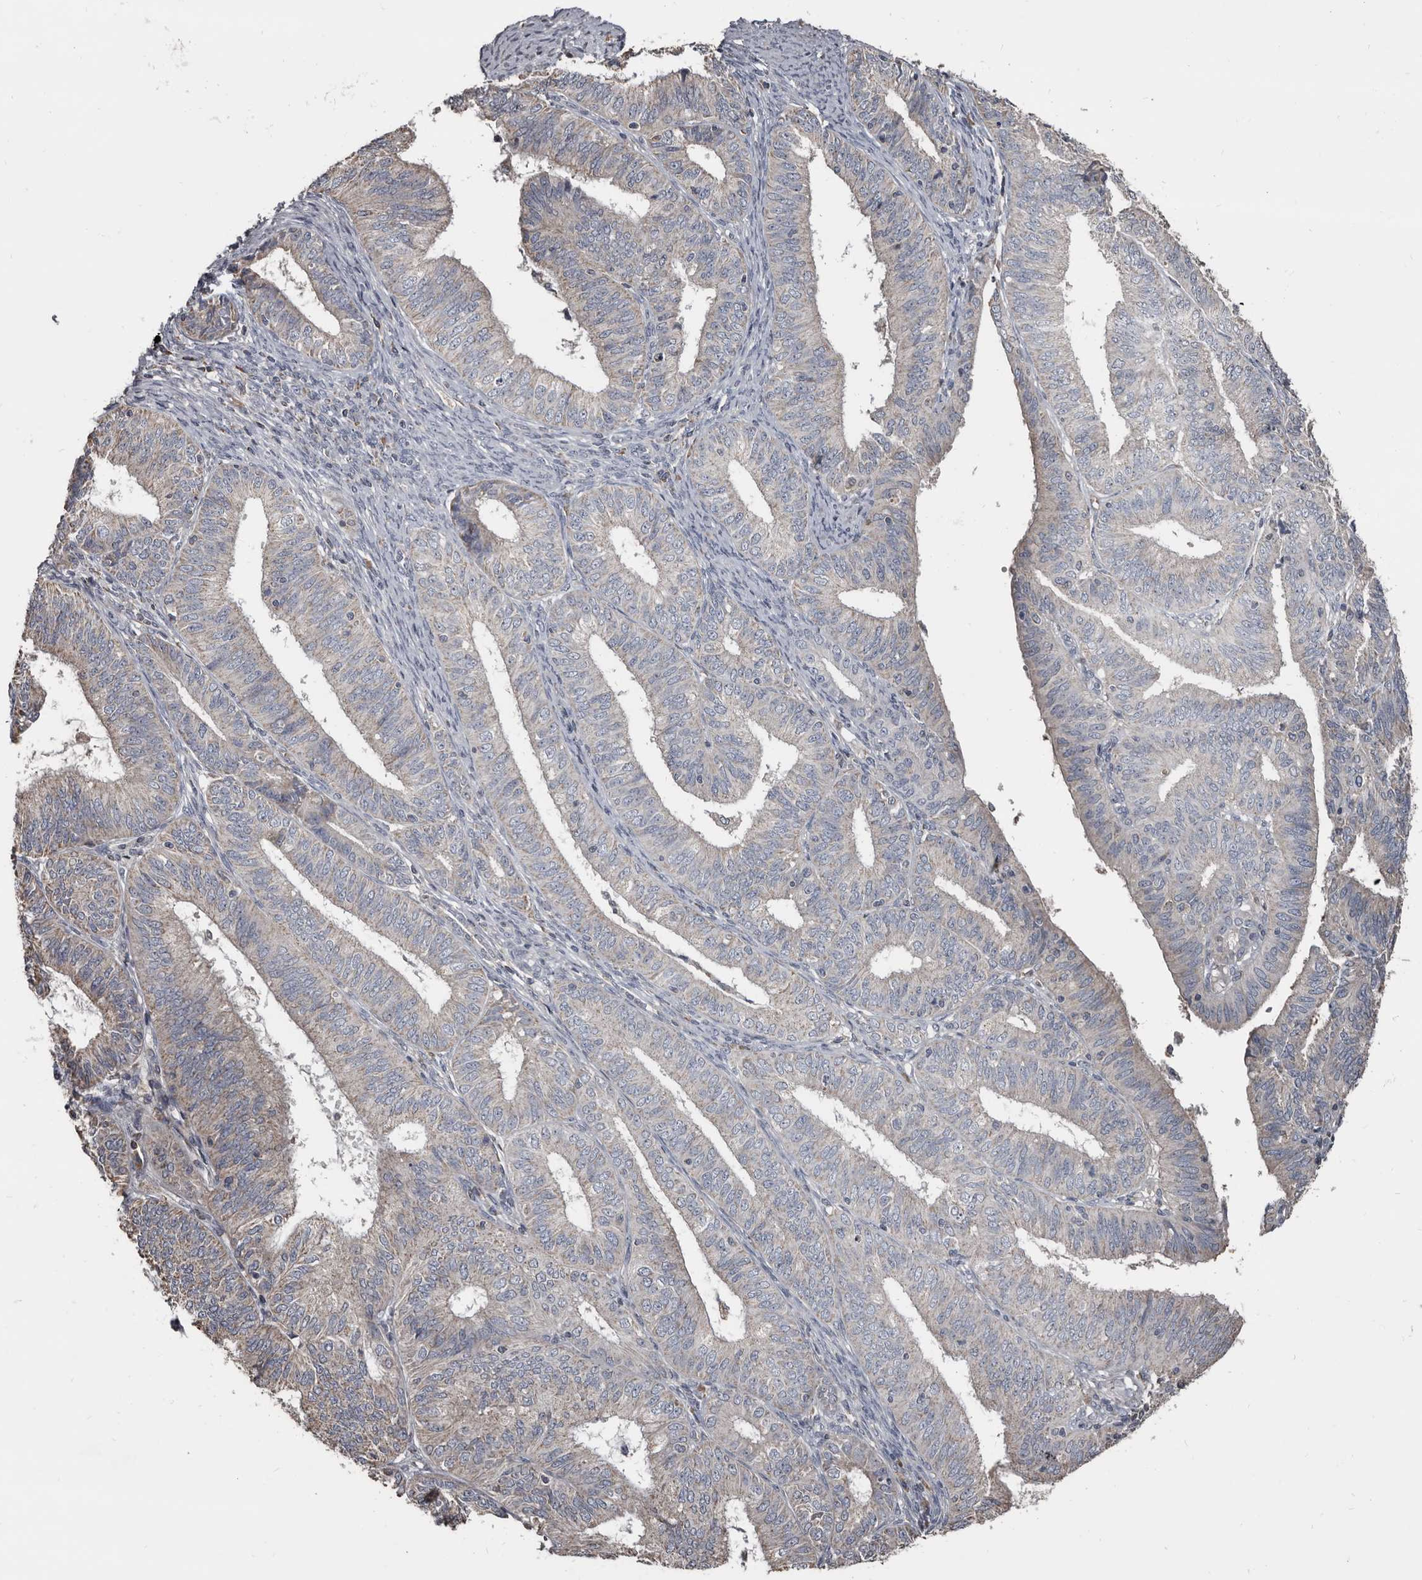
{"staining": {"intensity": "weak", "quantity": "<25%", "location": "cytoplasmic/membranous"}, "tissue": "endometrial cancer", "cell_type": "Tumor cells", "image_type": "cancer", "snomed": [{"axis": "morphology", "description": "Adenocarcinoma, NOS"}, {"axis": "topography", "description": "Endometrium"}], "caption": "The IHC image has no significant positivity in tumor cells of endometrial cancer (adenocarcinoma) tissue.", "gene": "GREB1", "patient": {"sex": "female", "age": 51}}